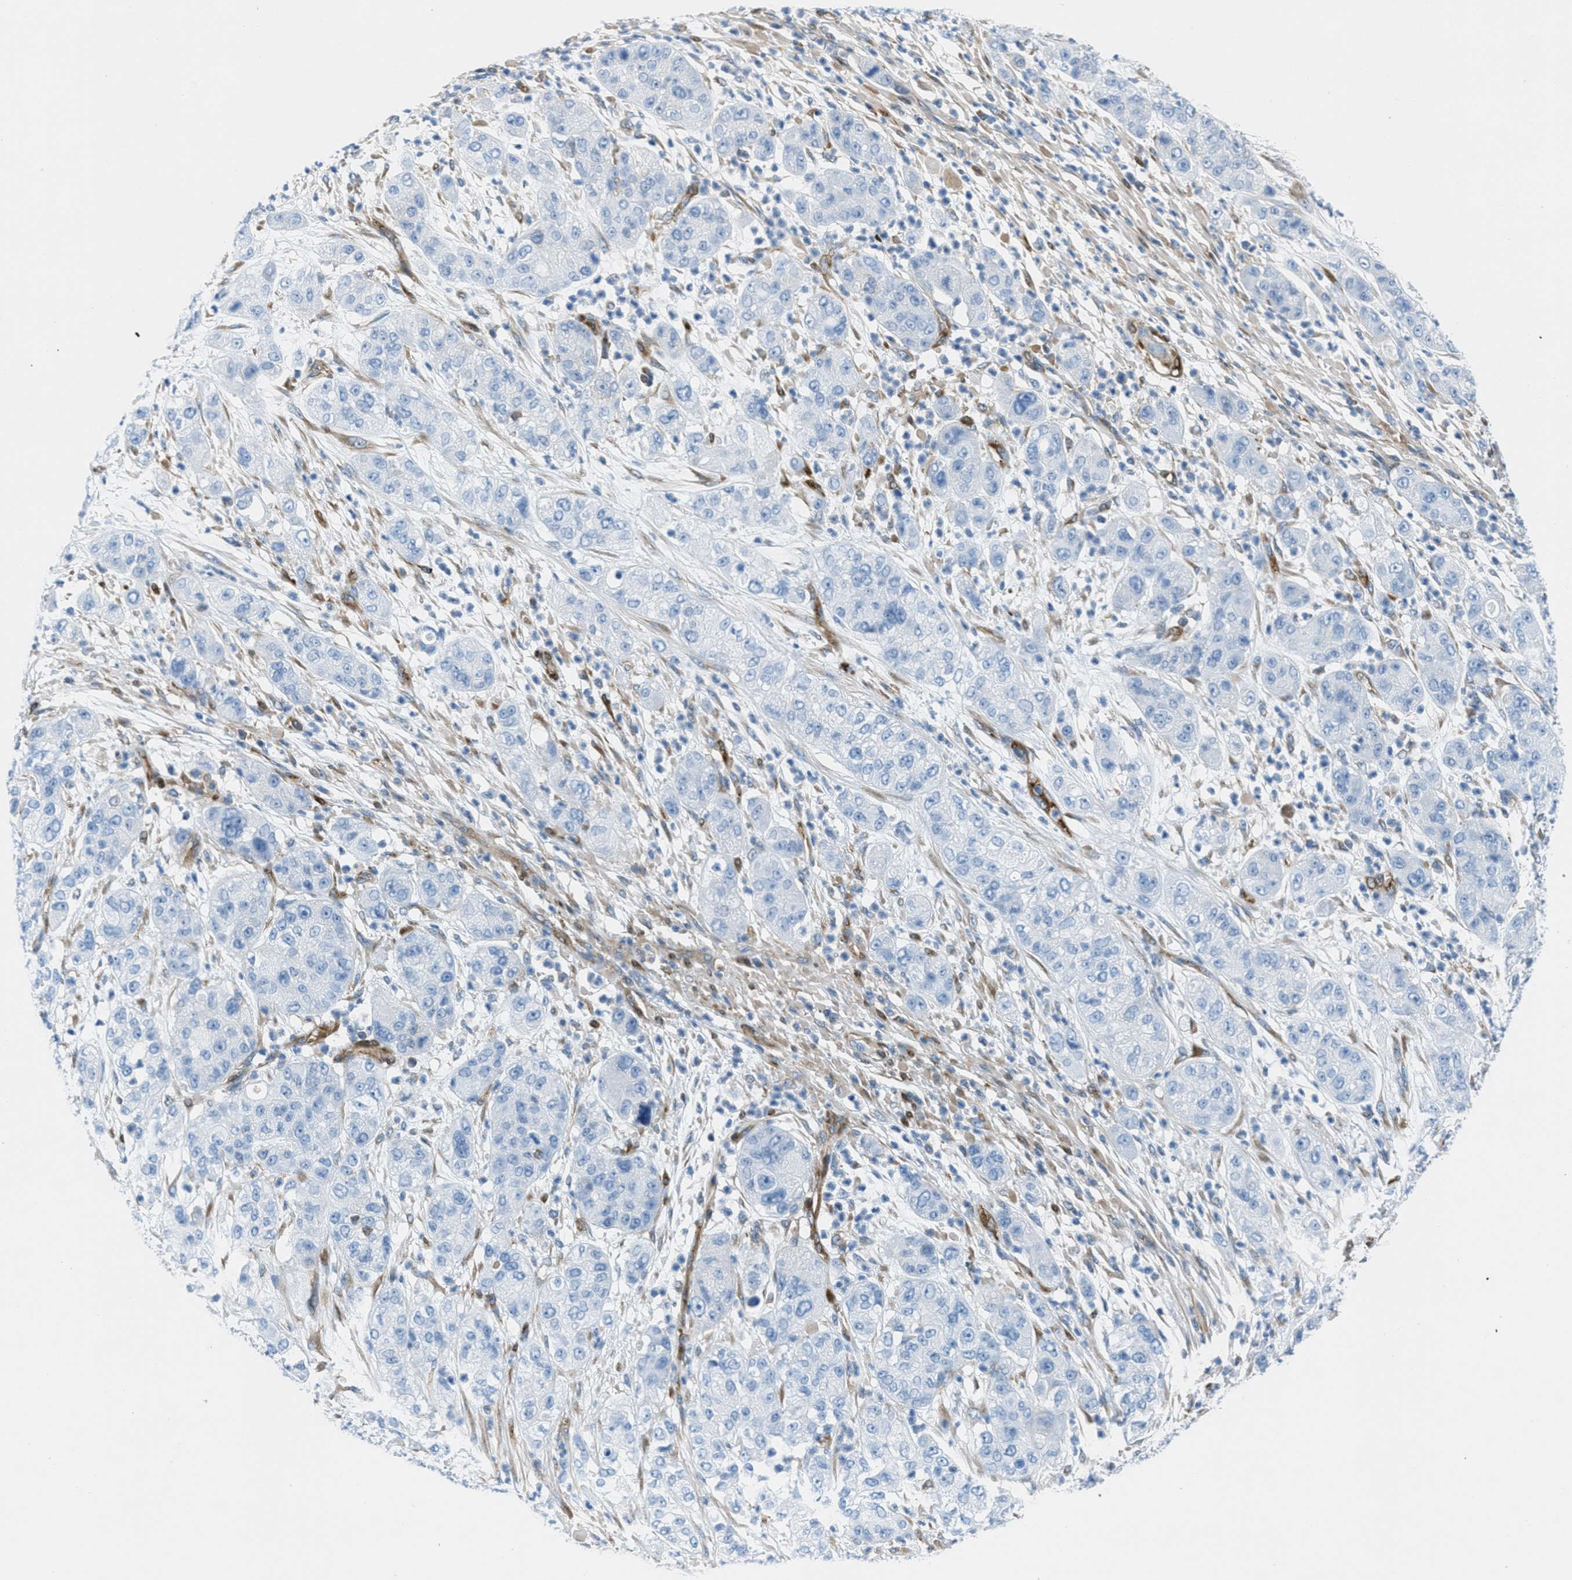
{"staining": {"intensity": "negative", "quantity": "none", "location": "none"}, "tissue": "pancreatic cancer", "cell_type": "Tumor cells", "image_type": "cancer", "snomed": [{"axis": "morphology", "description": "Adenocarcinoma, NOS"}, {"axis": "topography", "description": "Pancreas"}], "caption": "IHC histopathology image of neoplastic tissue: human pancreatic adenocarcinoma stained with DAB demonstrates no significant protein staining in tumor cells.", "gene": "MAPRE2", "patient": {"sex": "female", "age": 78}}